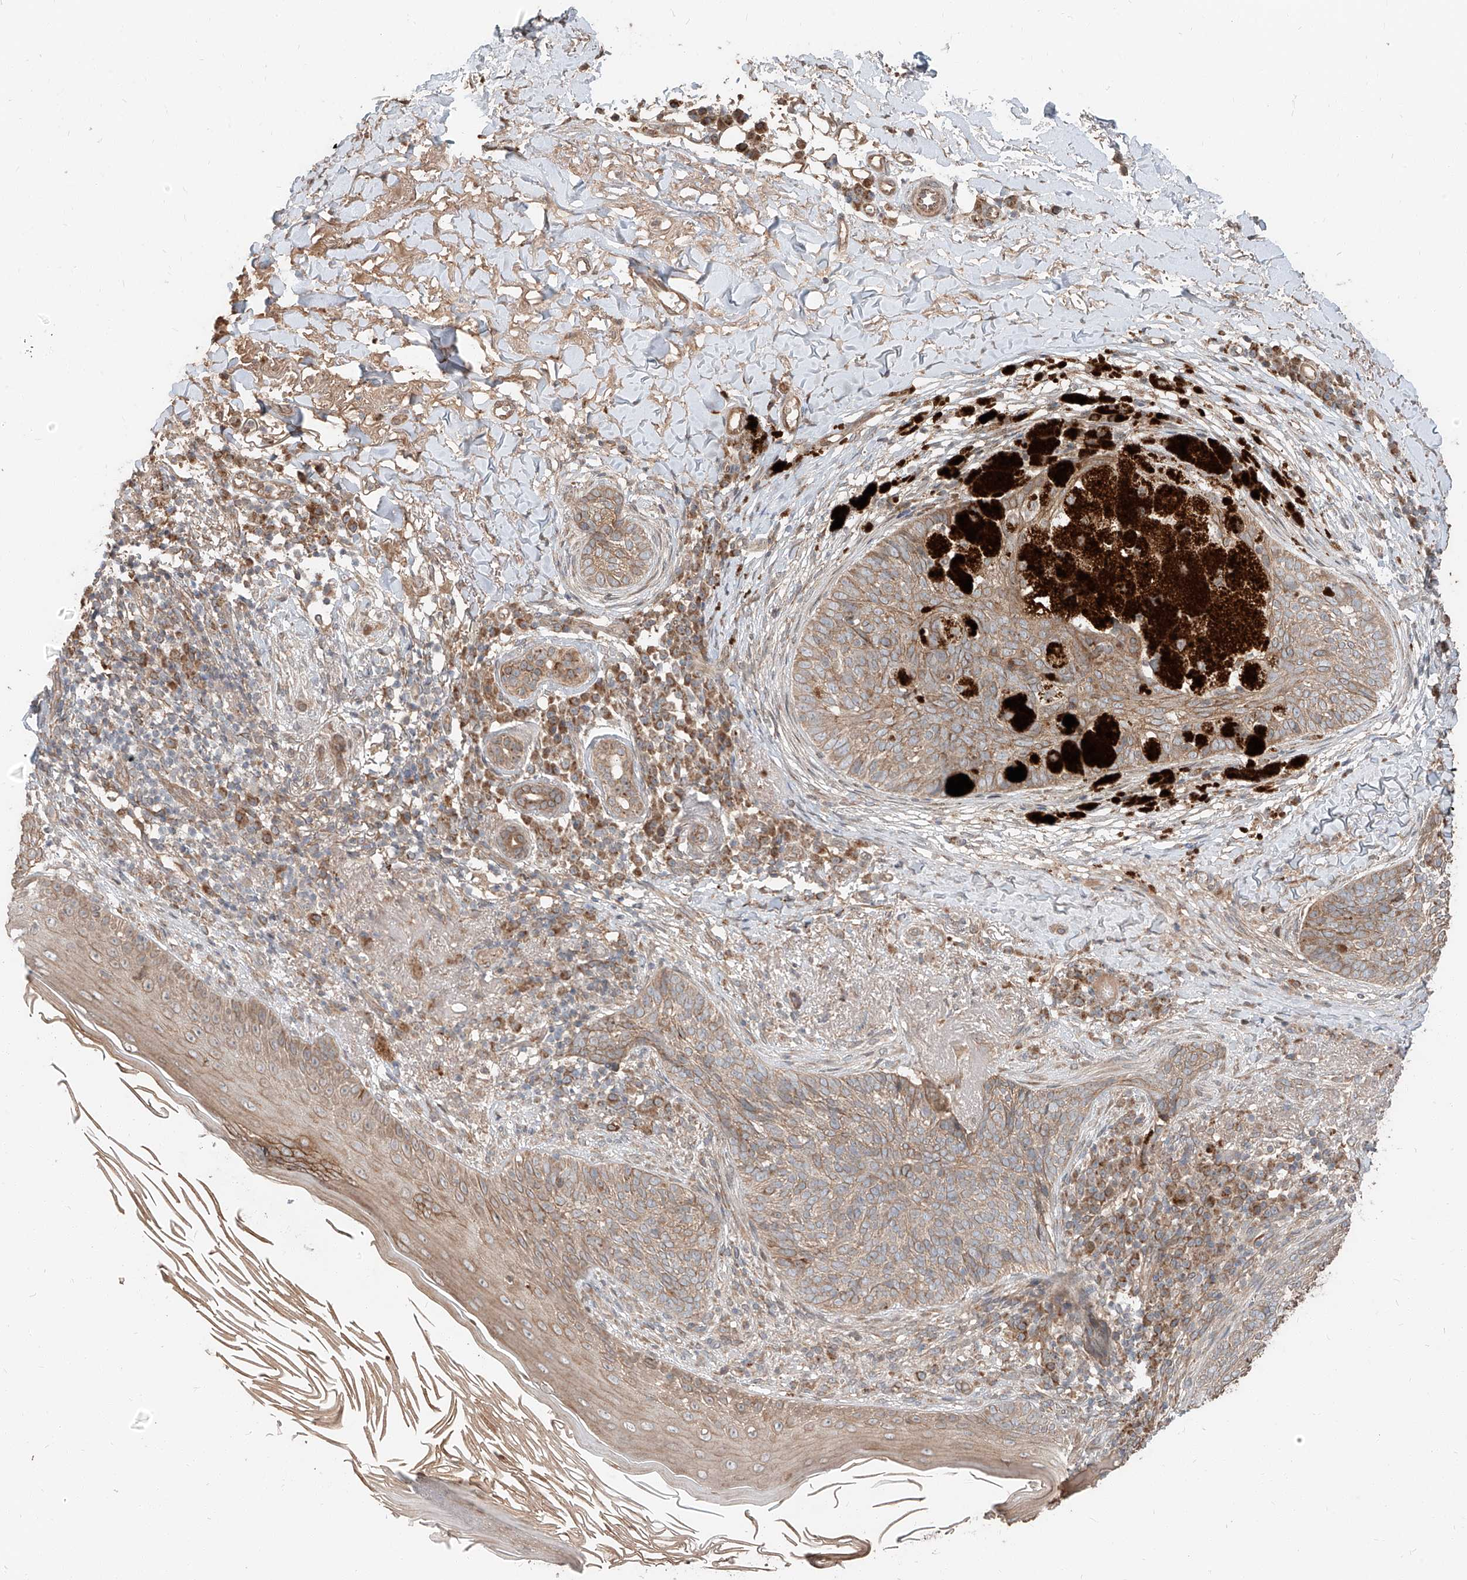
{"staining": {"intensity": "weak", "quantity": ">75%", "location": "cytoplasmic/membranous"}, "tissue": "skin cancer", "cell_type": "Tumor cells", "image_type": "cancer", "snomed": [{"axis": "morphology", "description": "Basal cell carcinoma"}, {"axis": "topography", "description": "Skin"}], "caption": "Skin cancer tissue demonstrates weak cytoplasmic/membranous expression in approximately >75% of tumor cells, visualized by immunohistochemistry.", "gene": "STX19", "patient": {"sex": "male", "age": 85}}